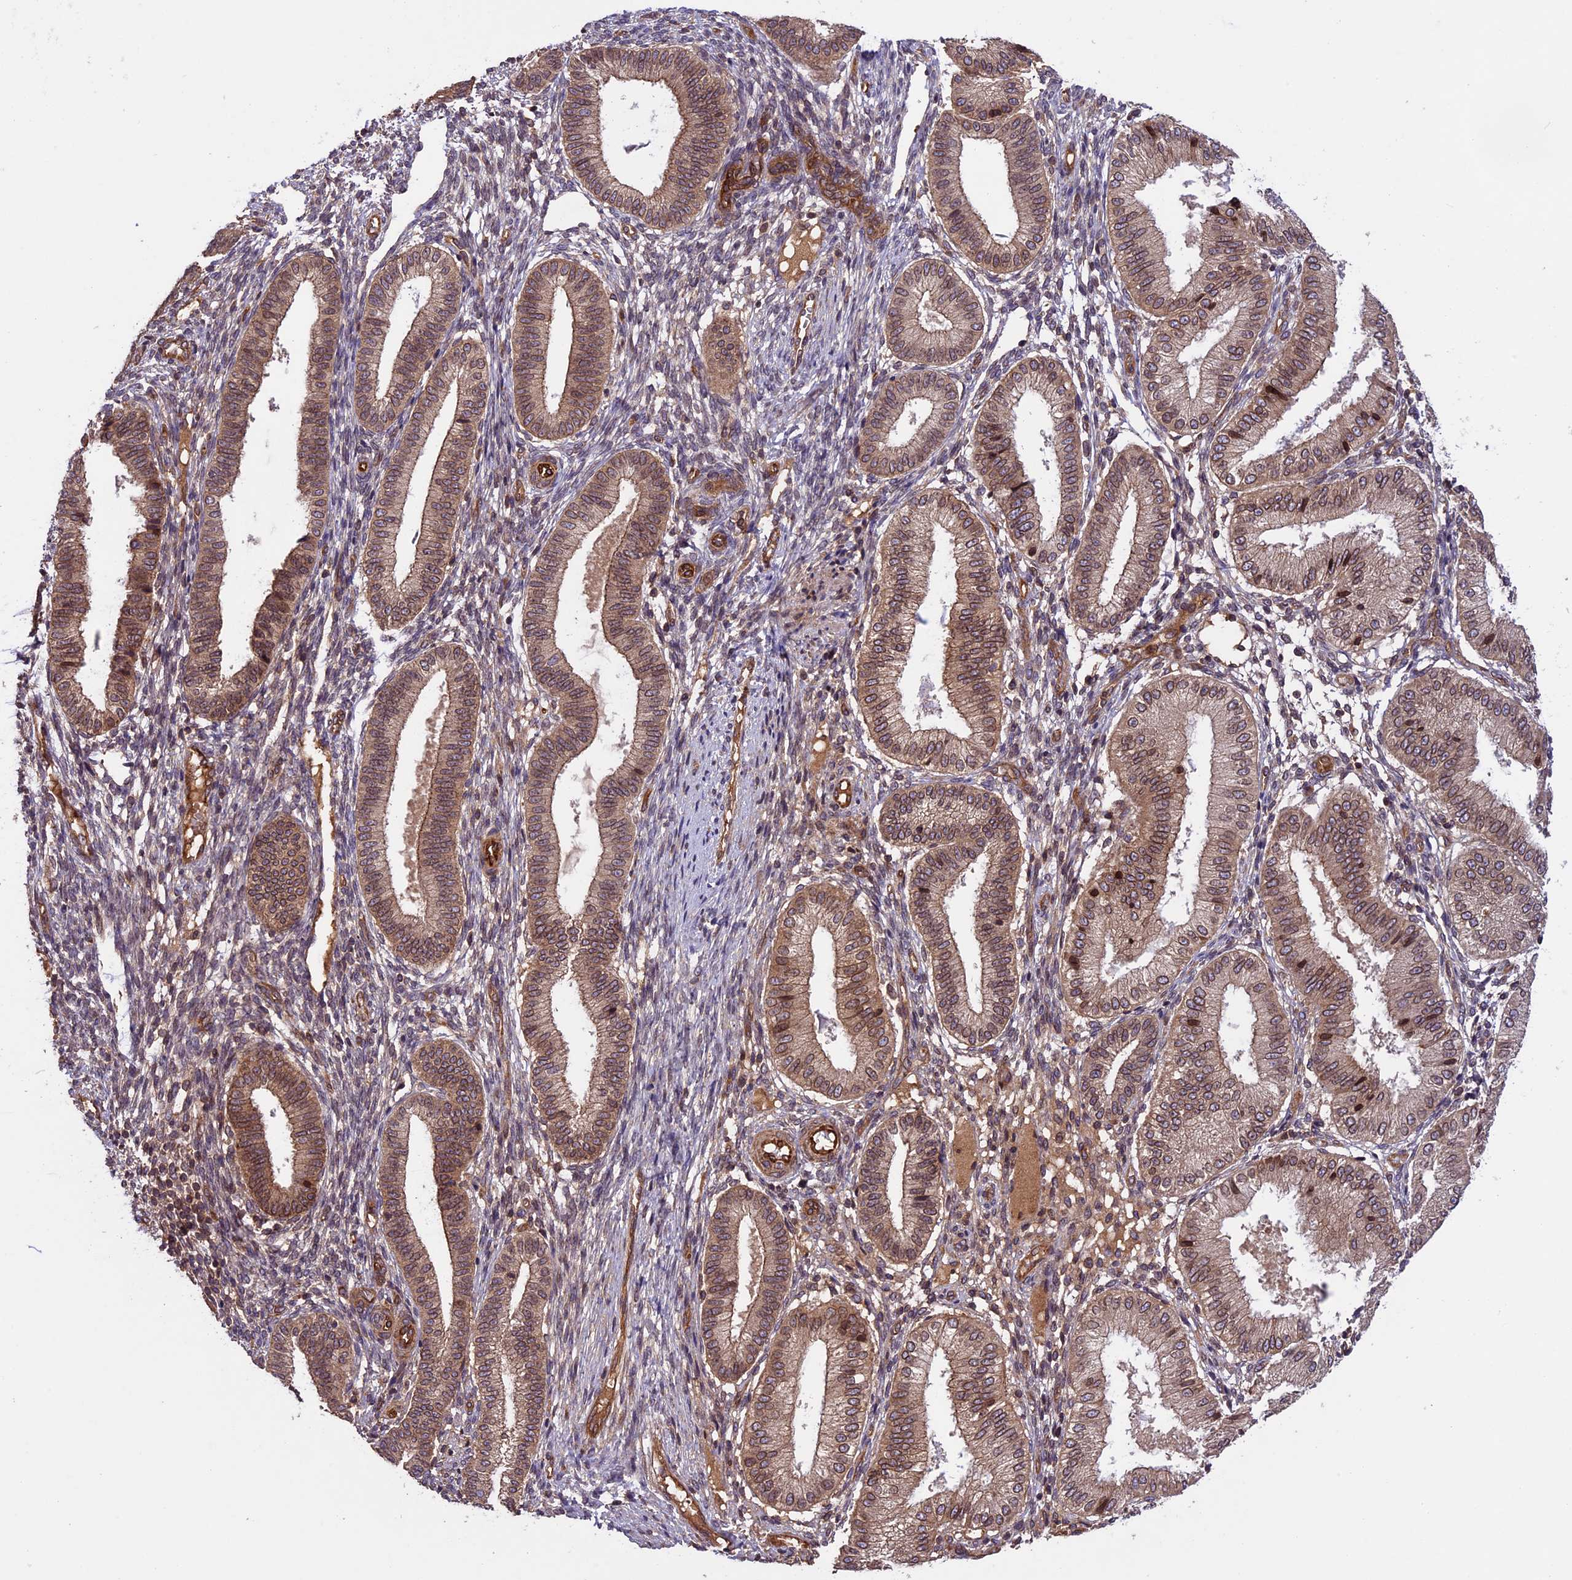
{"staining": {"intensity": "weak", "quantity": "25%-75%", "location": "cytoplasmic/membranous"}, "tissue": "endometrium", "cell_type": "Cells in endometrial stroma", "image_type": "normal", "snomed": [{"axis": "morphology", "description": "Normal tissue, NOS"}, {"axis": "topography", "description": "Endometrium"}], "caption": "Immunohistochemistry staining of benign endometrium, which reveals low levels of weak cytoplasmic/membranous positivity in approximately 25%-75% of cells in endometrial stroma indicating weak cytoplasmic/membranous protein staining. The staining was performed using DAB (brown) for protein detection and nuclei were counterstained in hematoxylin (blue).", "gene": "CCDC125", "patient": {"sex": "female", "age": 39}}